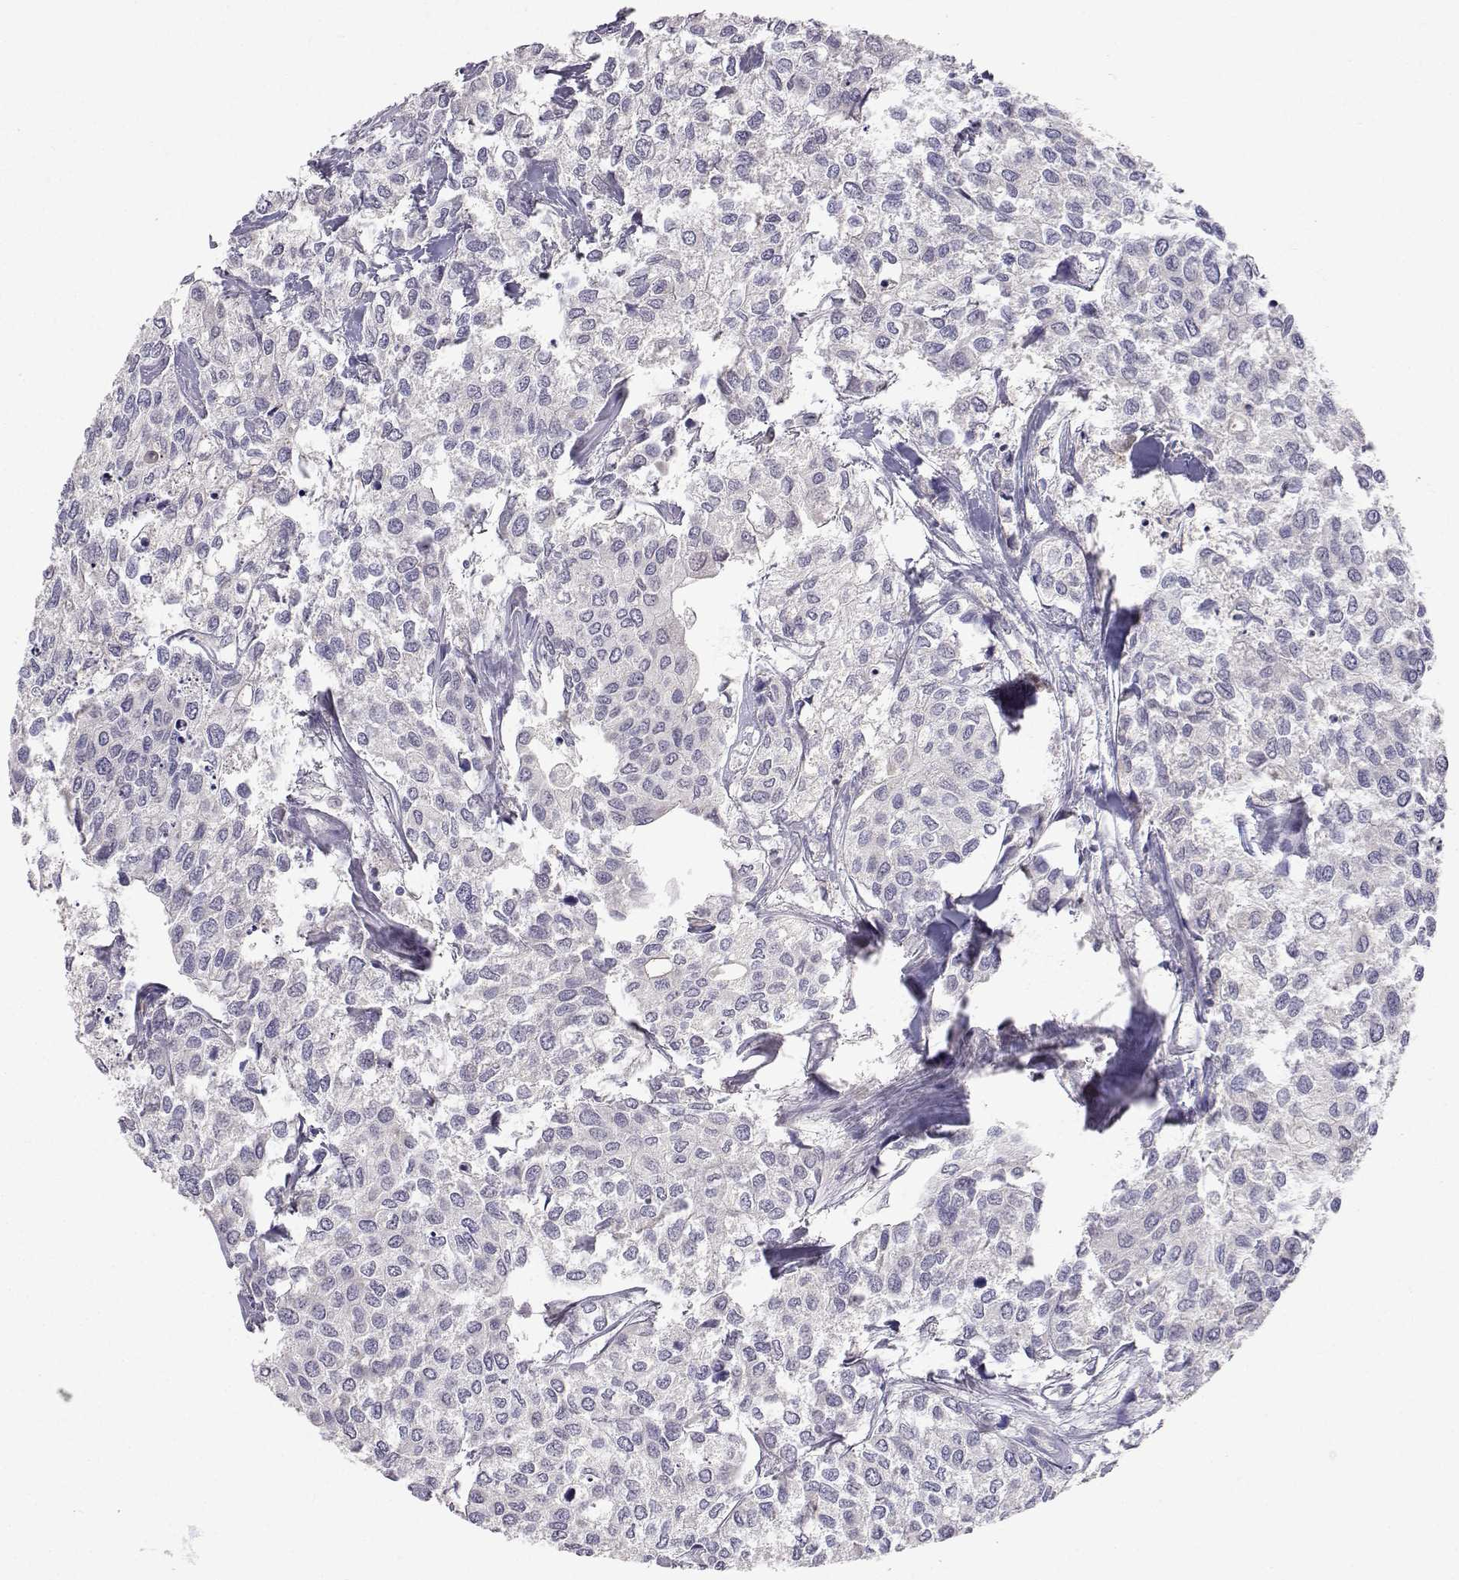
{"staining": {"intensity": "negative", "quantity": "none", "location": "none"}, "tissue": "urothelial cancer", "cell_type": "Tumor cells", "image_type": "cancer", "snomed": [{"axis": "morphology", "description": "Urothelial carcinoma, High grade"}, {"axis": "topography", "description": "Urinary bladder"}], "caption": "Tumor cells are negative for protein expression in human urothelial carcinoma (high-grade). (DAB IHC visualized using brightfield microscopy, high magnification).", "gene": "SLC6A3", "patient": {"sex": "male", "age": 73}}